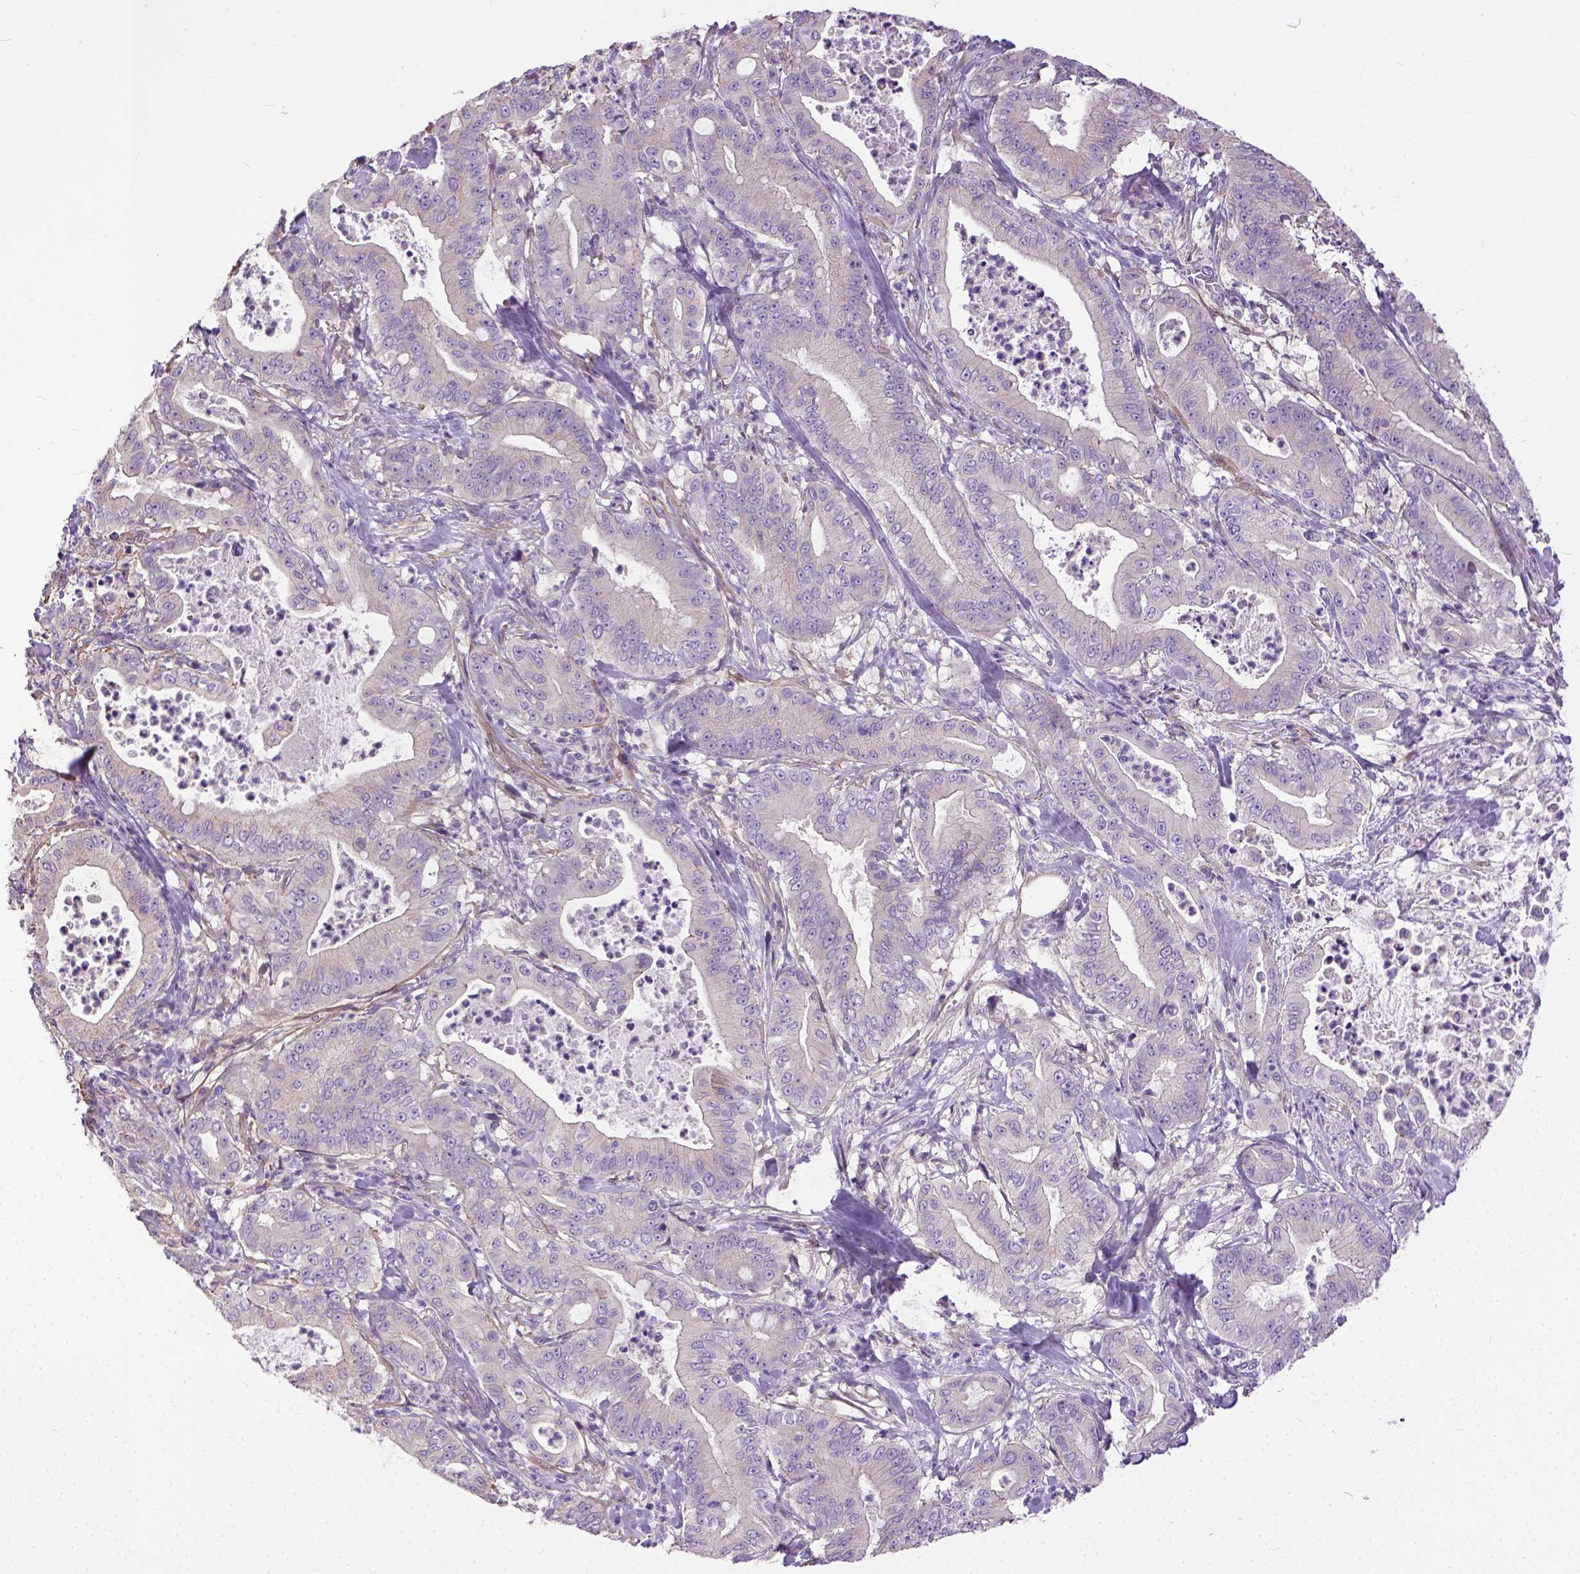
{"staining": {"intensity": "negative", "quantity": "none", "location": "none"}, "tissue": "pancreatic cancer", "cell_type": "Tumor cells", "image_type": "cancer", "snomed": [{"axis": "morphology", "description": "Adenocarcinoma, NOS"}, {"axis": "topography", "description": "Pancreas"}], "caption": "The image exhibits no significant staining in tumor cells of pancreatic cancer (adenocarcinoma).", "gene": "BANF2", "patient": {"sex": "male", "age": 71}}